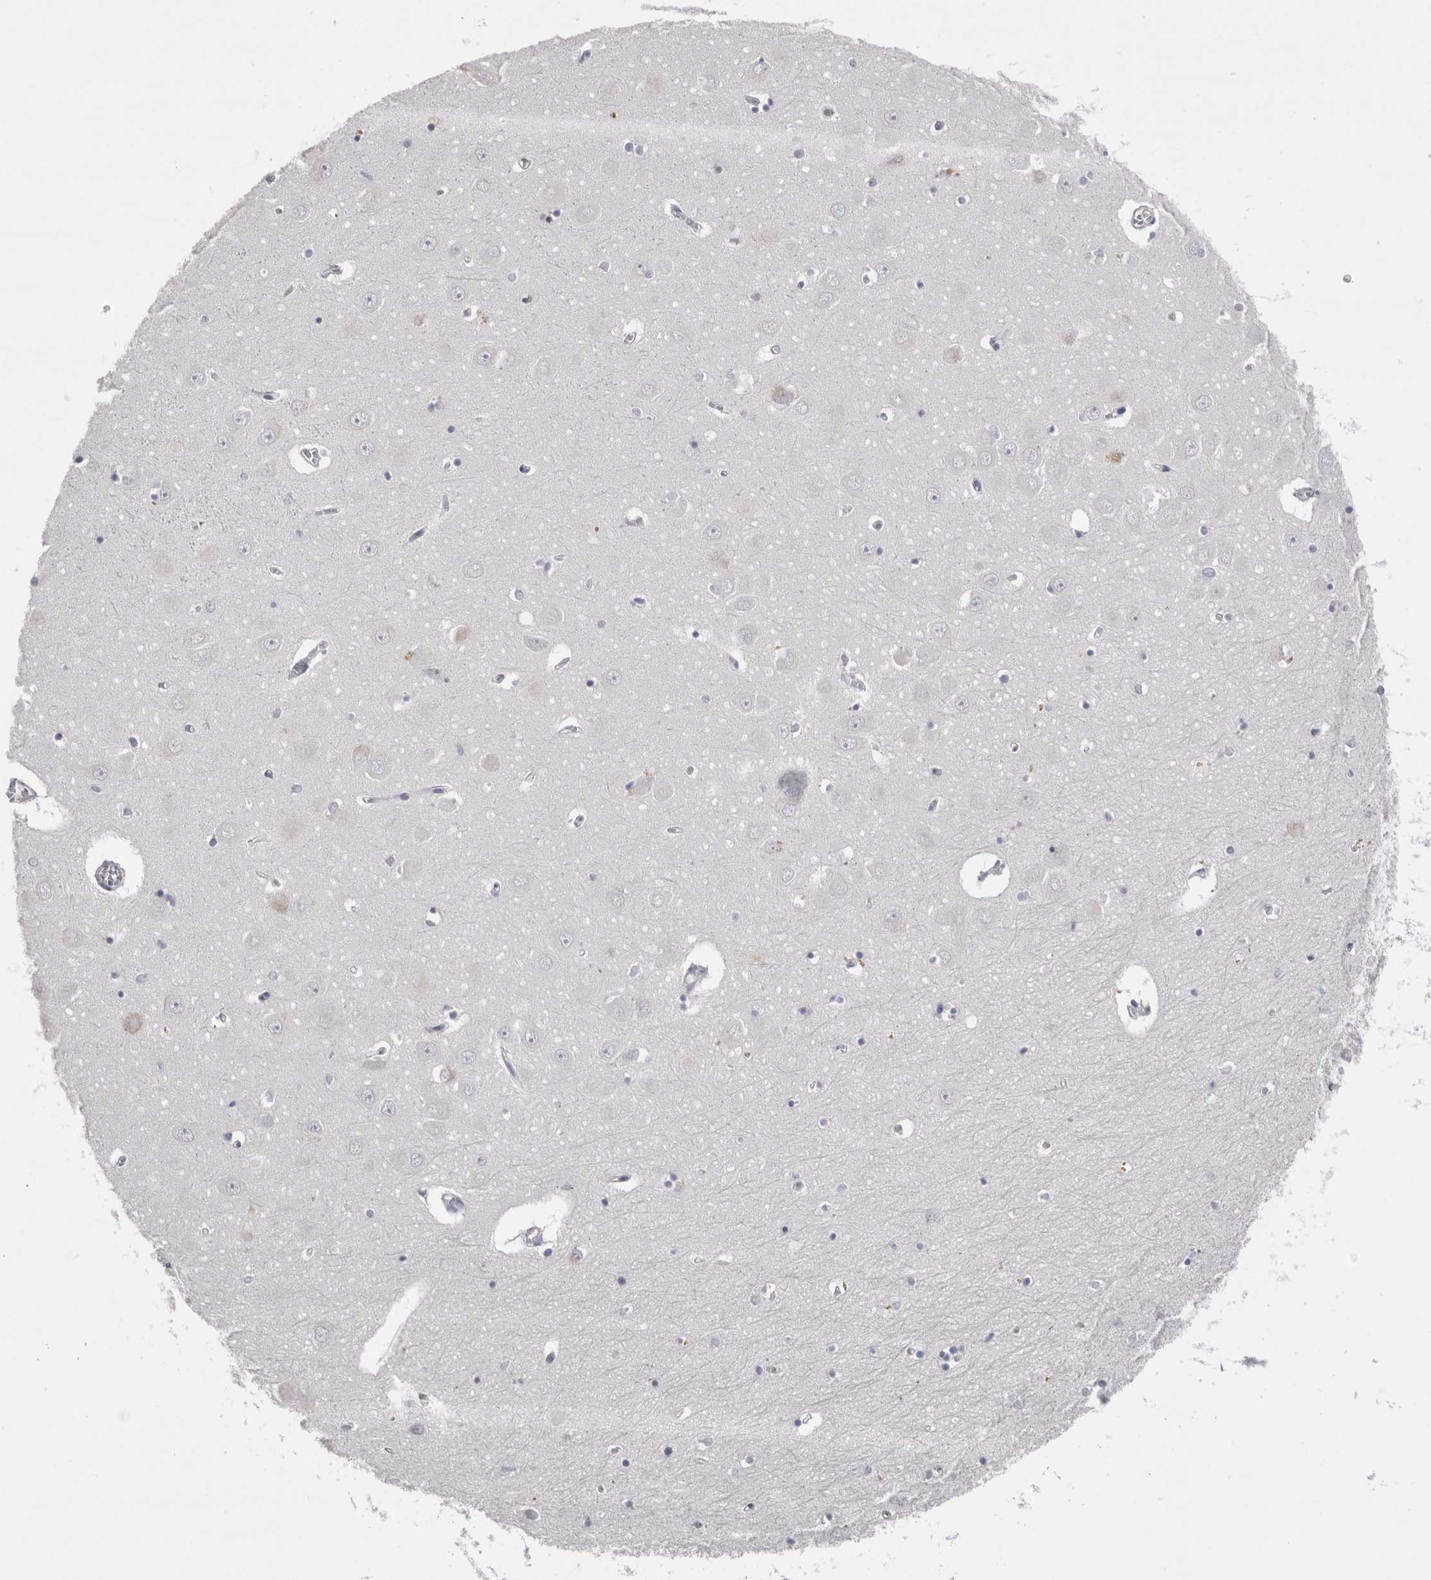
{"staining": {"intensity": "negative", "quantity": "none", "location": "none"}, "tissue": "hippocampus", "cell_type": "Glial cells", "image_type": "normal", "snomed": [{"axis": "morphology", "description": "Normal tissue, NOS"}, {"axis": "topography", "description": "Hippocampus"}], "caption": "This is an immunohistochemistry histopathology image of normal hippocampus. There is no staining in glial cells.", "gene": "REG1A", "patient": {"sex": "male", "age": 70}}